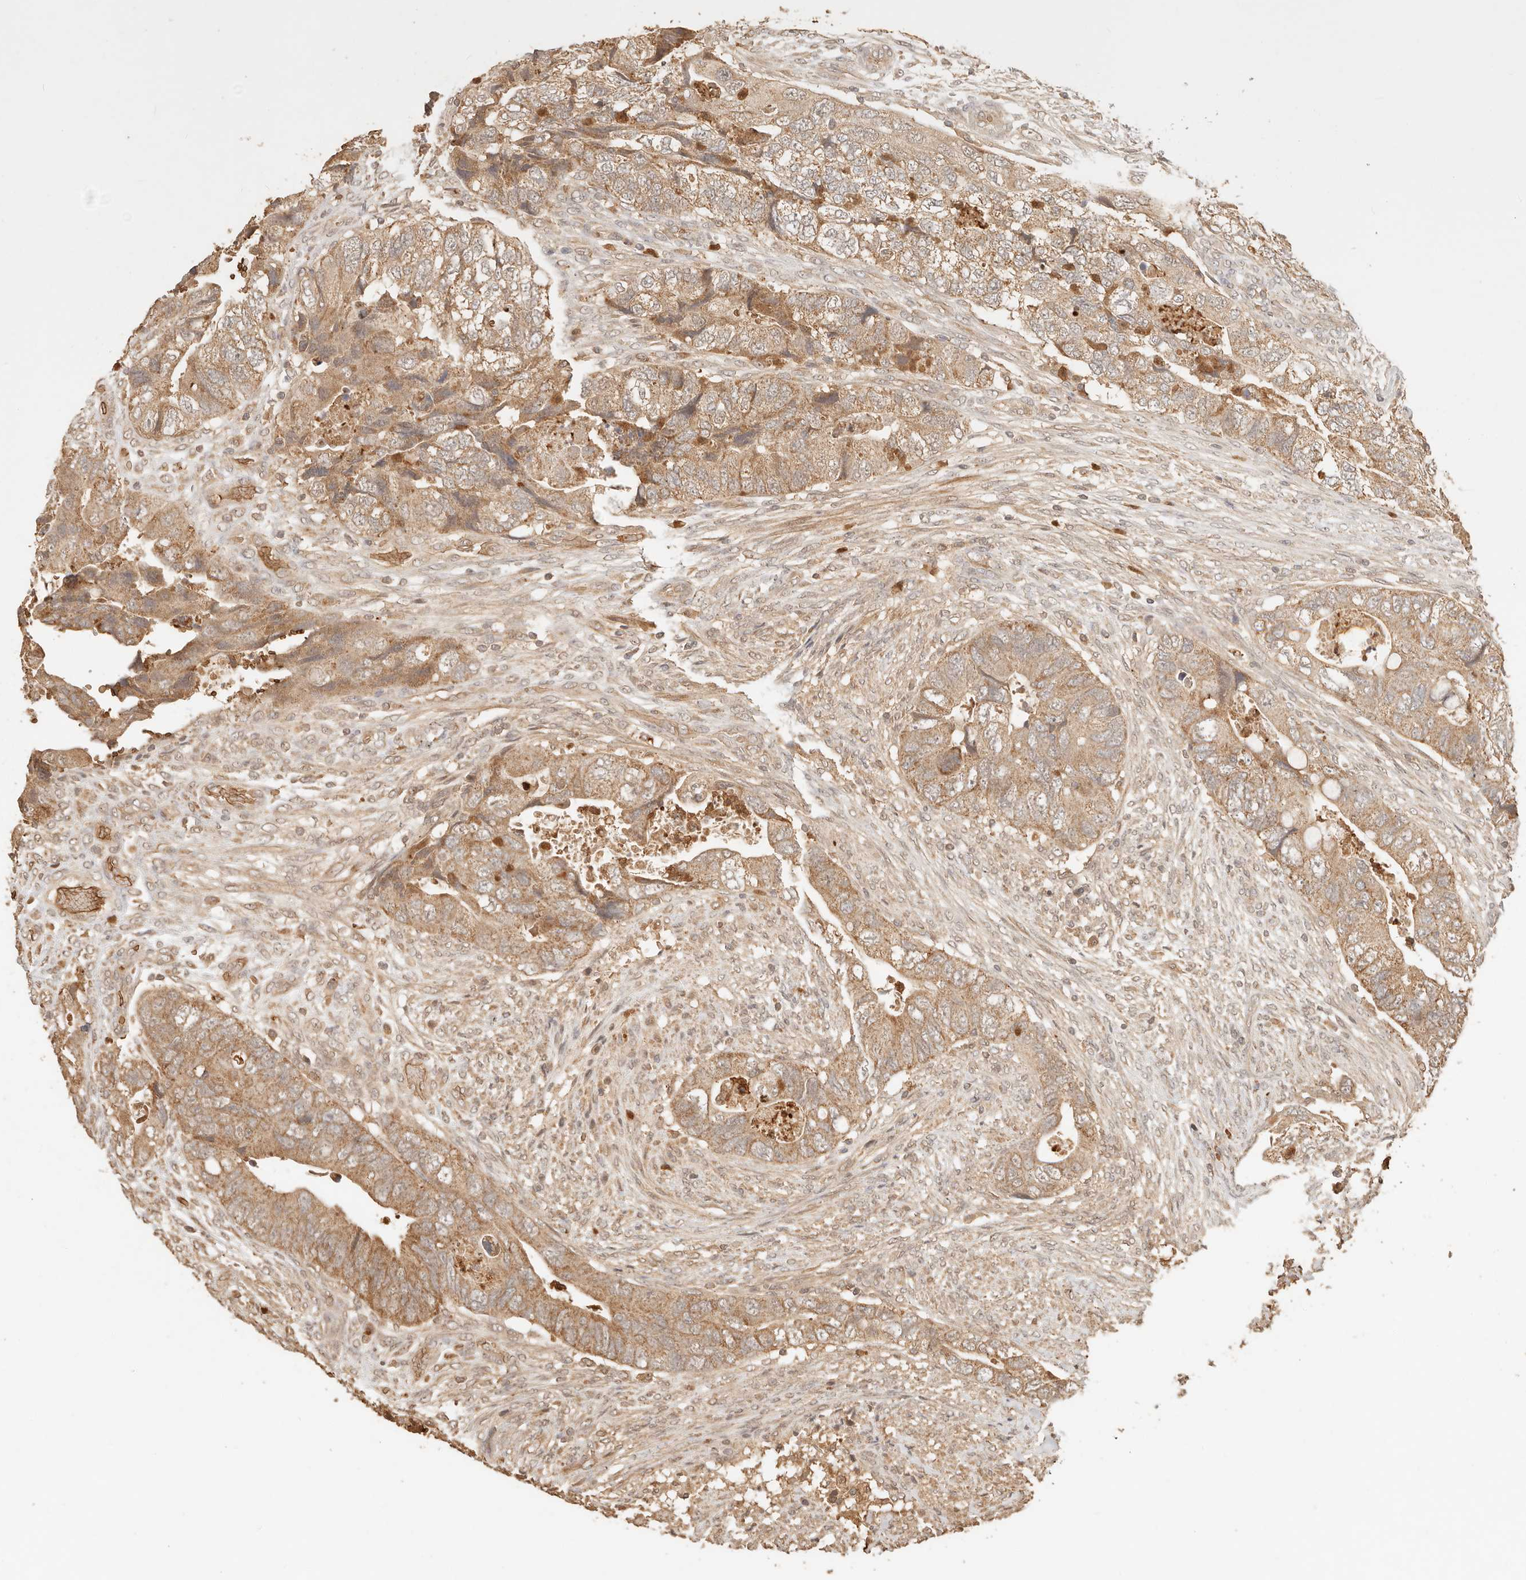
{"staining": {"intensity": "moderate", "quantity": ">75%", "location": "cytoplasmic/membranous"}, "tissue": "colorectal cancer", "cell_type": "Tumor cells", "image_type": "cancer", "snomed": [{"axis": "morphology", "description": "Adenocarcinoma, NOS"}, {"axis": "topography", "description": "Rectum"}], "caption": "This is a photomicrograph of immunohistochemistry (IHC) staining of colorectal cancer, which shows moderate positivity in the cytoplasmic/membranous of tumor cells.", "gene": "INTS11", "patient": {"sex": "male", "age": 63}}